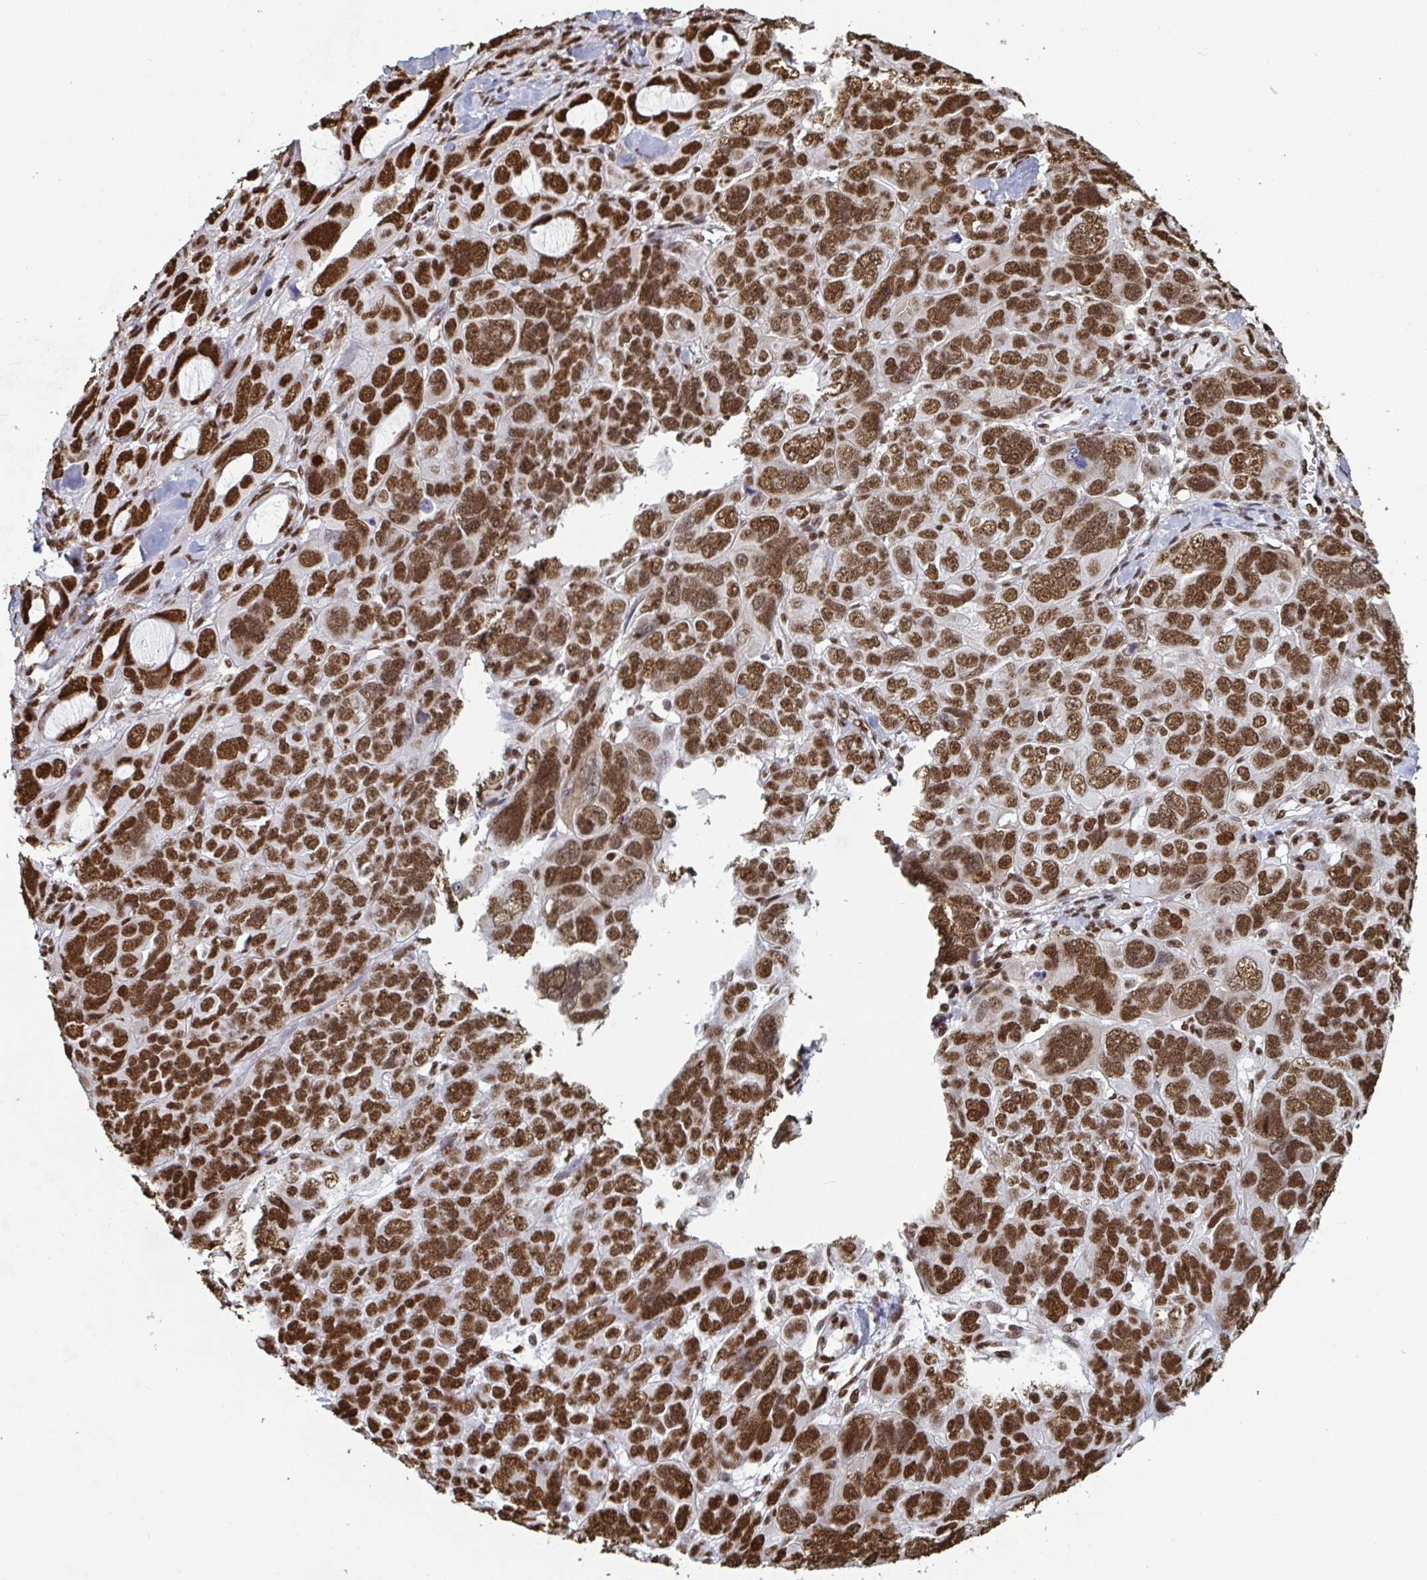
{"staining": {"intensity": "strong", "quantity": ">75%", "location": "nuclear"}, "tissue": "ovarian cancer", "cell_type": "Tumor cells", "image_type": "cancer", "snomed": [{"axis": "morphology", "description": "Cystadenocarcinoma, serous, NOS"}, {"axis": "topography", "description": "Ovary"}], "caption": "Strong nuclear positivity is identified in about >75% of tumor cells in ovarian cancer. (DAB IHC with brightfield microscopy, high magnification).", "gene": "GAR1", "patient": {"sex": "female", "age": 63}}